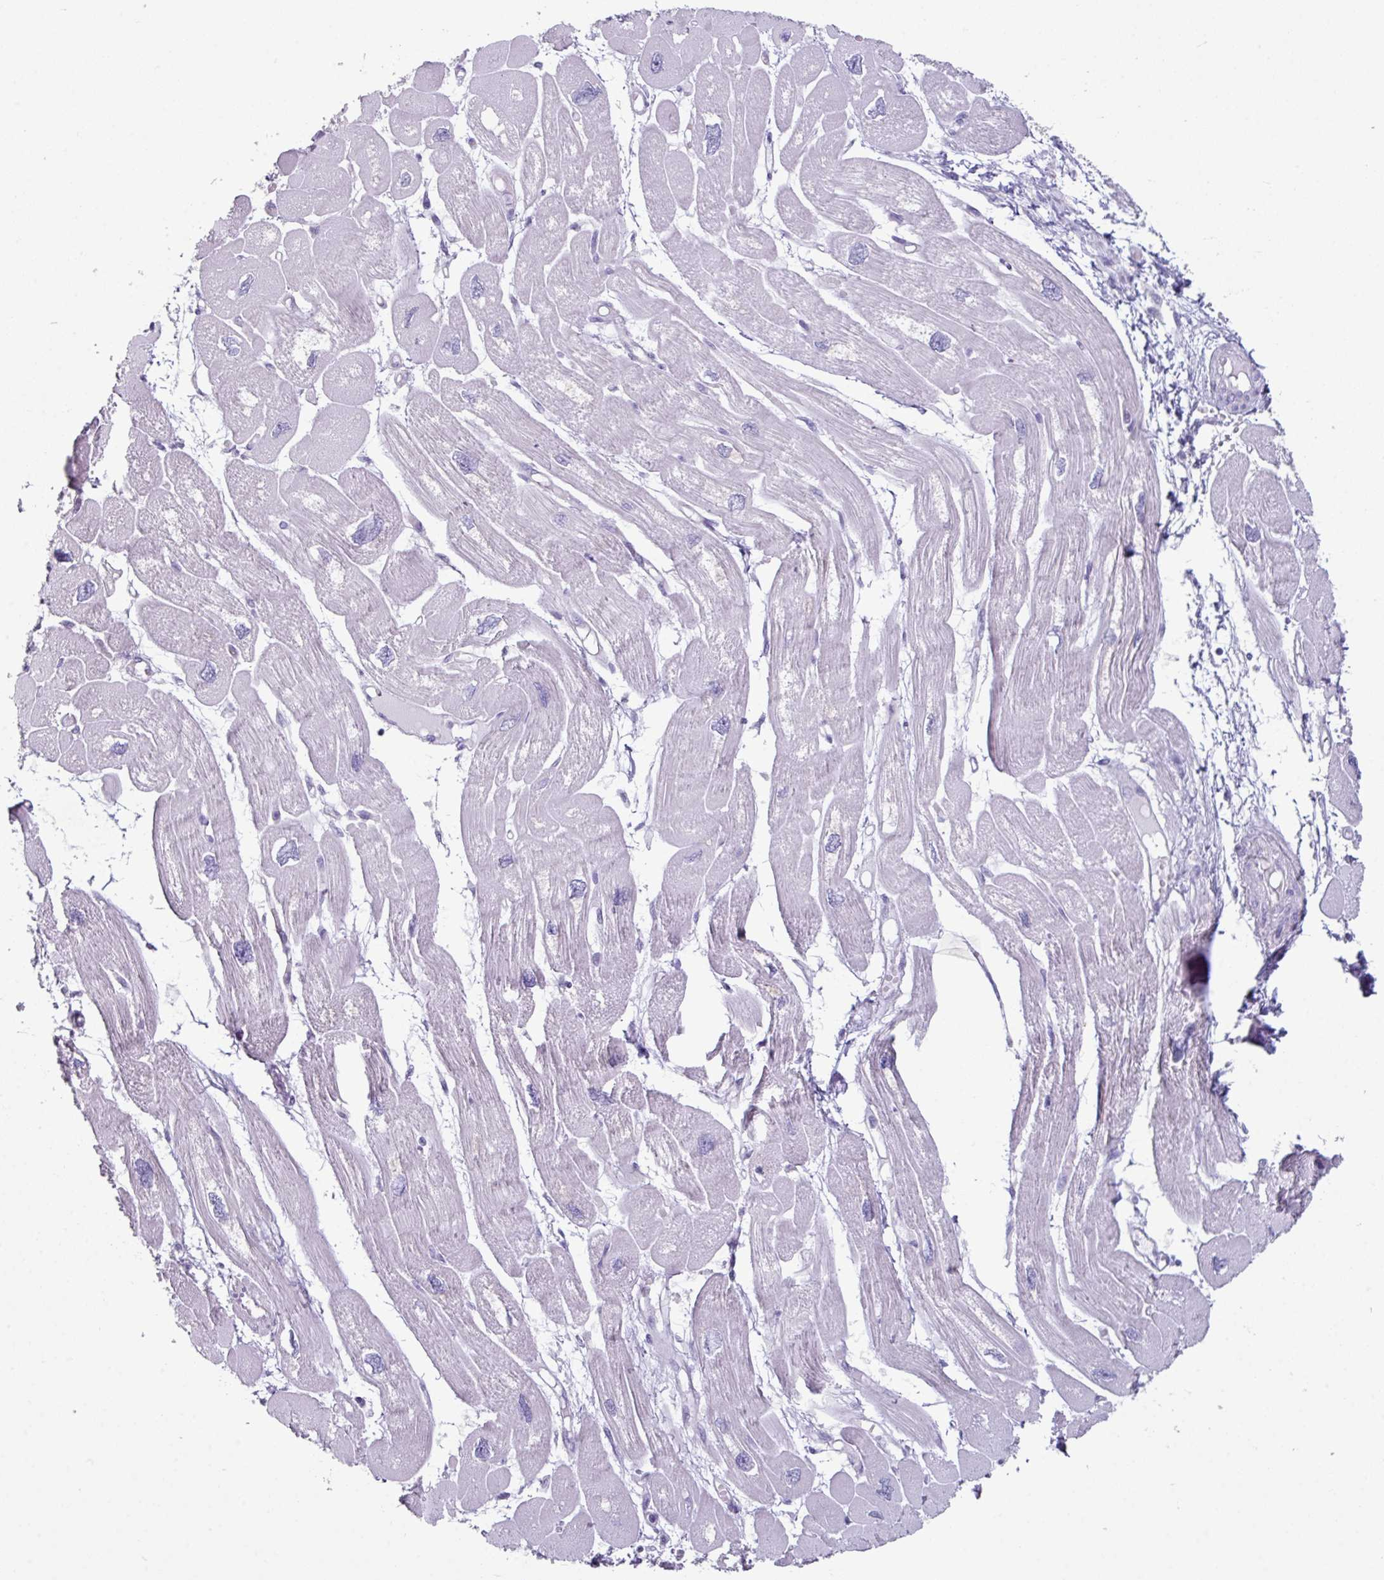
{"staining": {"intensity": "negative", "quantity": "none", "location": "none"}, "tissue": "heart muscle", "cell_type": "Cardiomyocytes", "image_type": "normal", "snomed": [{"axis": "morphology", "description": "Normal tissue, NOS"}, {"axis": "topography", "description": "Heart"}], "caption": "Immunohistochemistry photomicrograph of normal heart muscle stained for a protein (brown), which reveals no positivity in cardiomyocytes.", "gene": "TTLL12", "patient": {"sex": "male", "age": 42}}